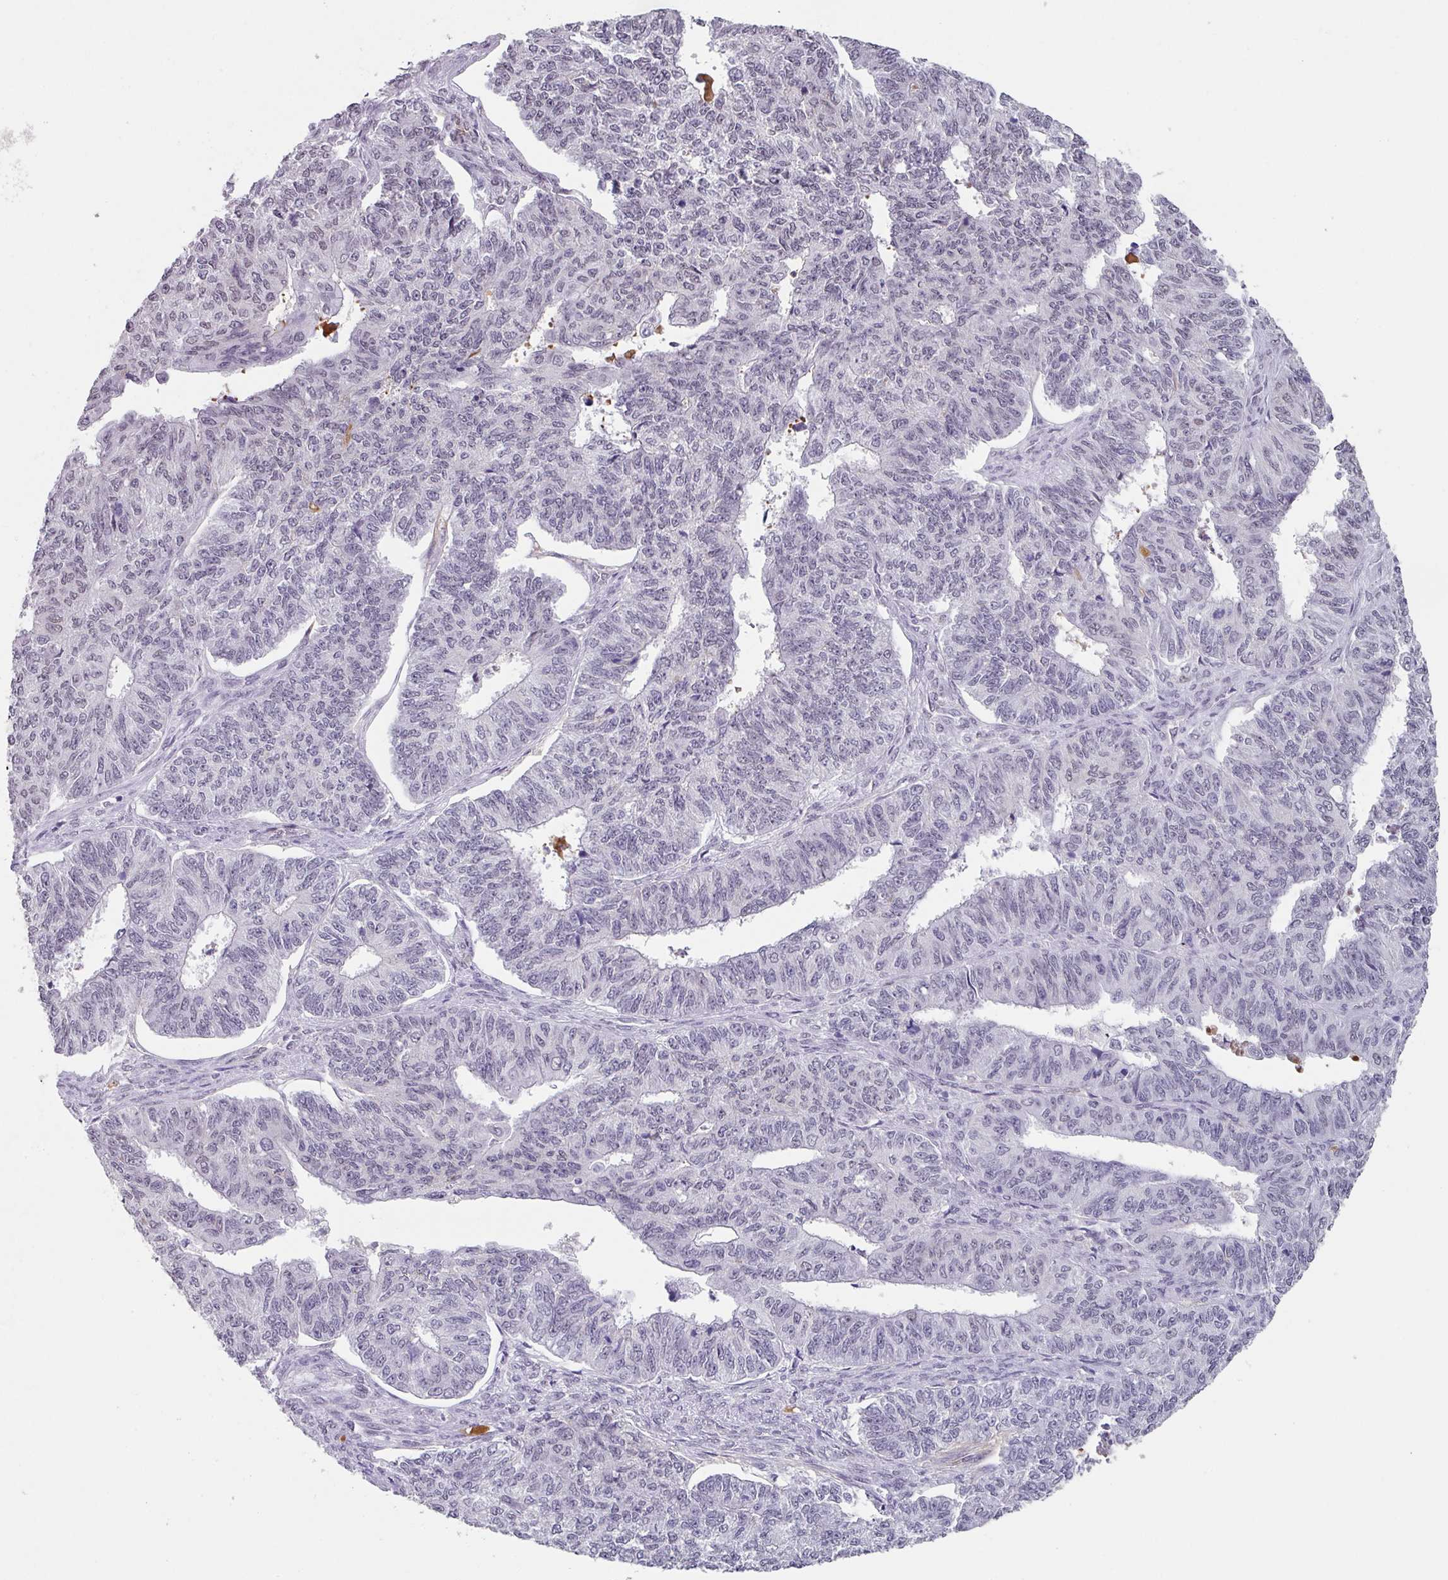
{"staining": {"intensity": "negative", "quantity": "none", "location": "none"}, "tissue": "endometrial cancer", "cell_type": "Tumor cells", "image_type": "cancer", "snomed": [{"axis": "morphology", "description": "Adenocarcinoma, NOS"}, {"axis": "topography", "description": "Endometrium"}], "caption": "Immunohistochemistry (IHC) of human adenocarcinoma (endometrial) shows no staining in tumor cells. (DAB (3,3'-diaminobenzidine) IHC, high magnification).", "gene": "C1QB", "patient": {"sex": "female", "age": 32}}